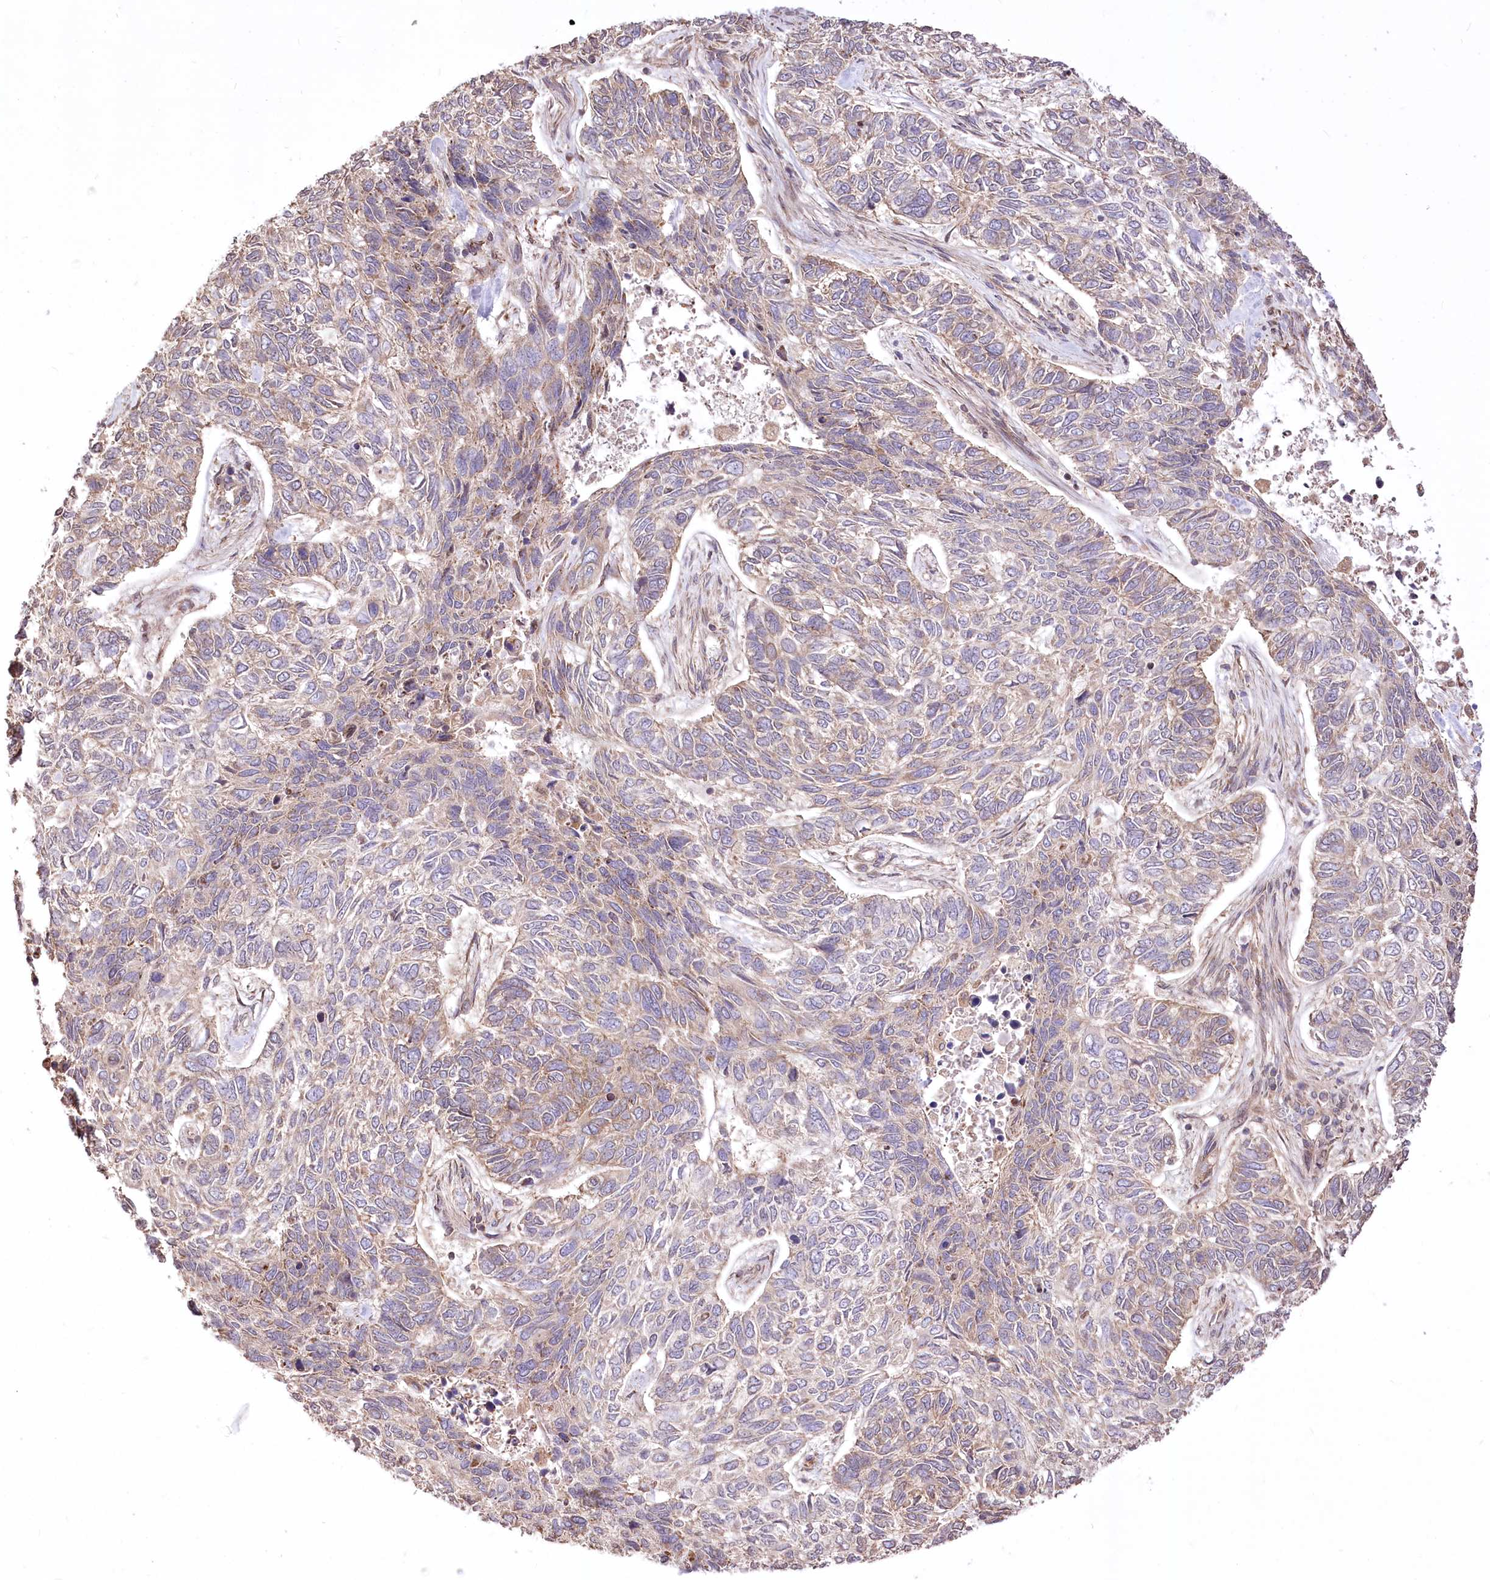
{"staining": {"intensity": "weak", "quantity": "25%-75%", "location": "cytoplasmic/membranous"}, "tissue": "skin cancer", "cell_type": "Tumor cells", "image_type": "cancer", "snomed": [{"axis": "morphology", "description": "Basal cell carcinoma"}, {"axis": "topography", "description": "Skin"}], "caption": "IHC histopathology image of human skin basal cell carcinoma stained for a protein (brown), which reveals low levels of weak cytoplasmic/membranous expression in about 25%-75% of tumor cells.", "gene": "XYLB", "patient": {"sex": "female", "age": 65}}